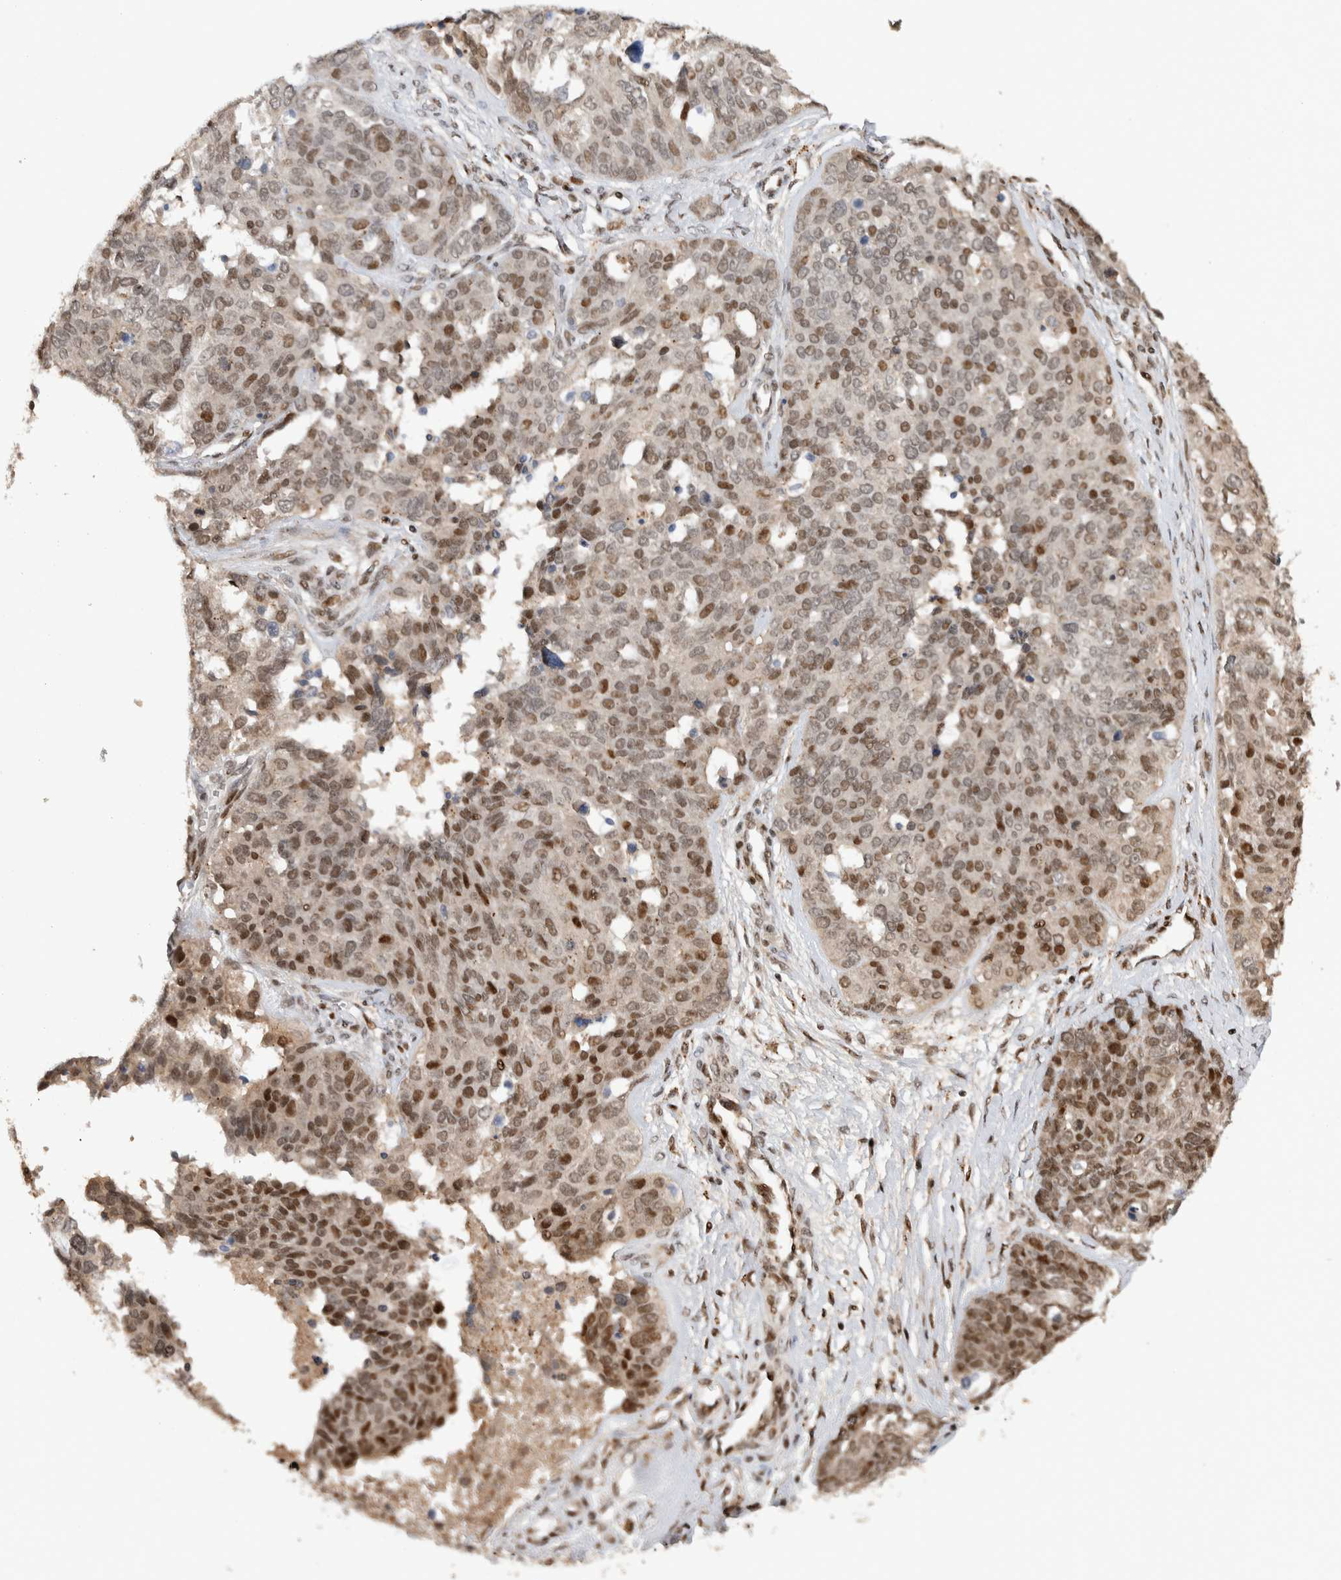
{"staining": {"intensity": "moderate", "quantity": ">75%", "location": "nuclear"}, "tissue": "ovarian cancer", "cell_type": "Tumor cells", "image_type": "cancer", "snomed": [{"axis": "morphology", "description": "Cystadenocarcinoma, serous, NOS"}, {"axis": "topography", "description": "Ovary"}], "caption": "Serous cystadenocarcinoma (ovarian) tissue demonstrates moderate nuclear expression in approximately >75% of tumor cells, visualized by immunohistochemistry.", "gene": "ZNF521", "patient": {"sex": "female", "age": 44}}